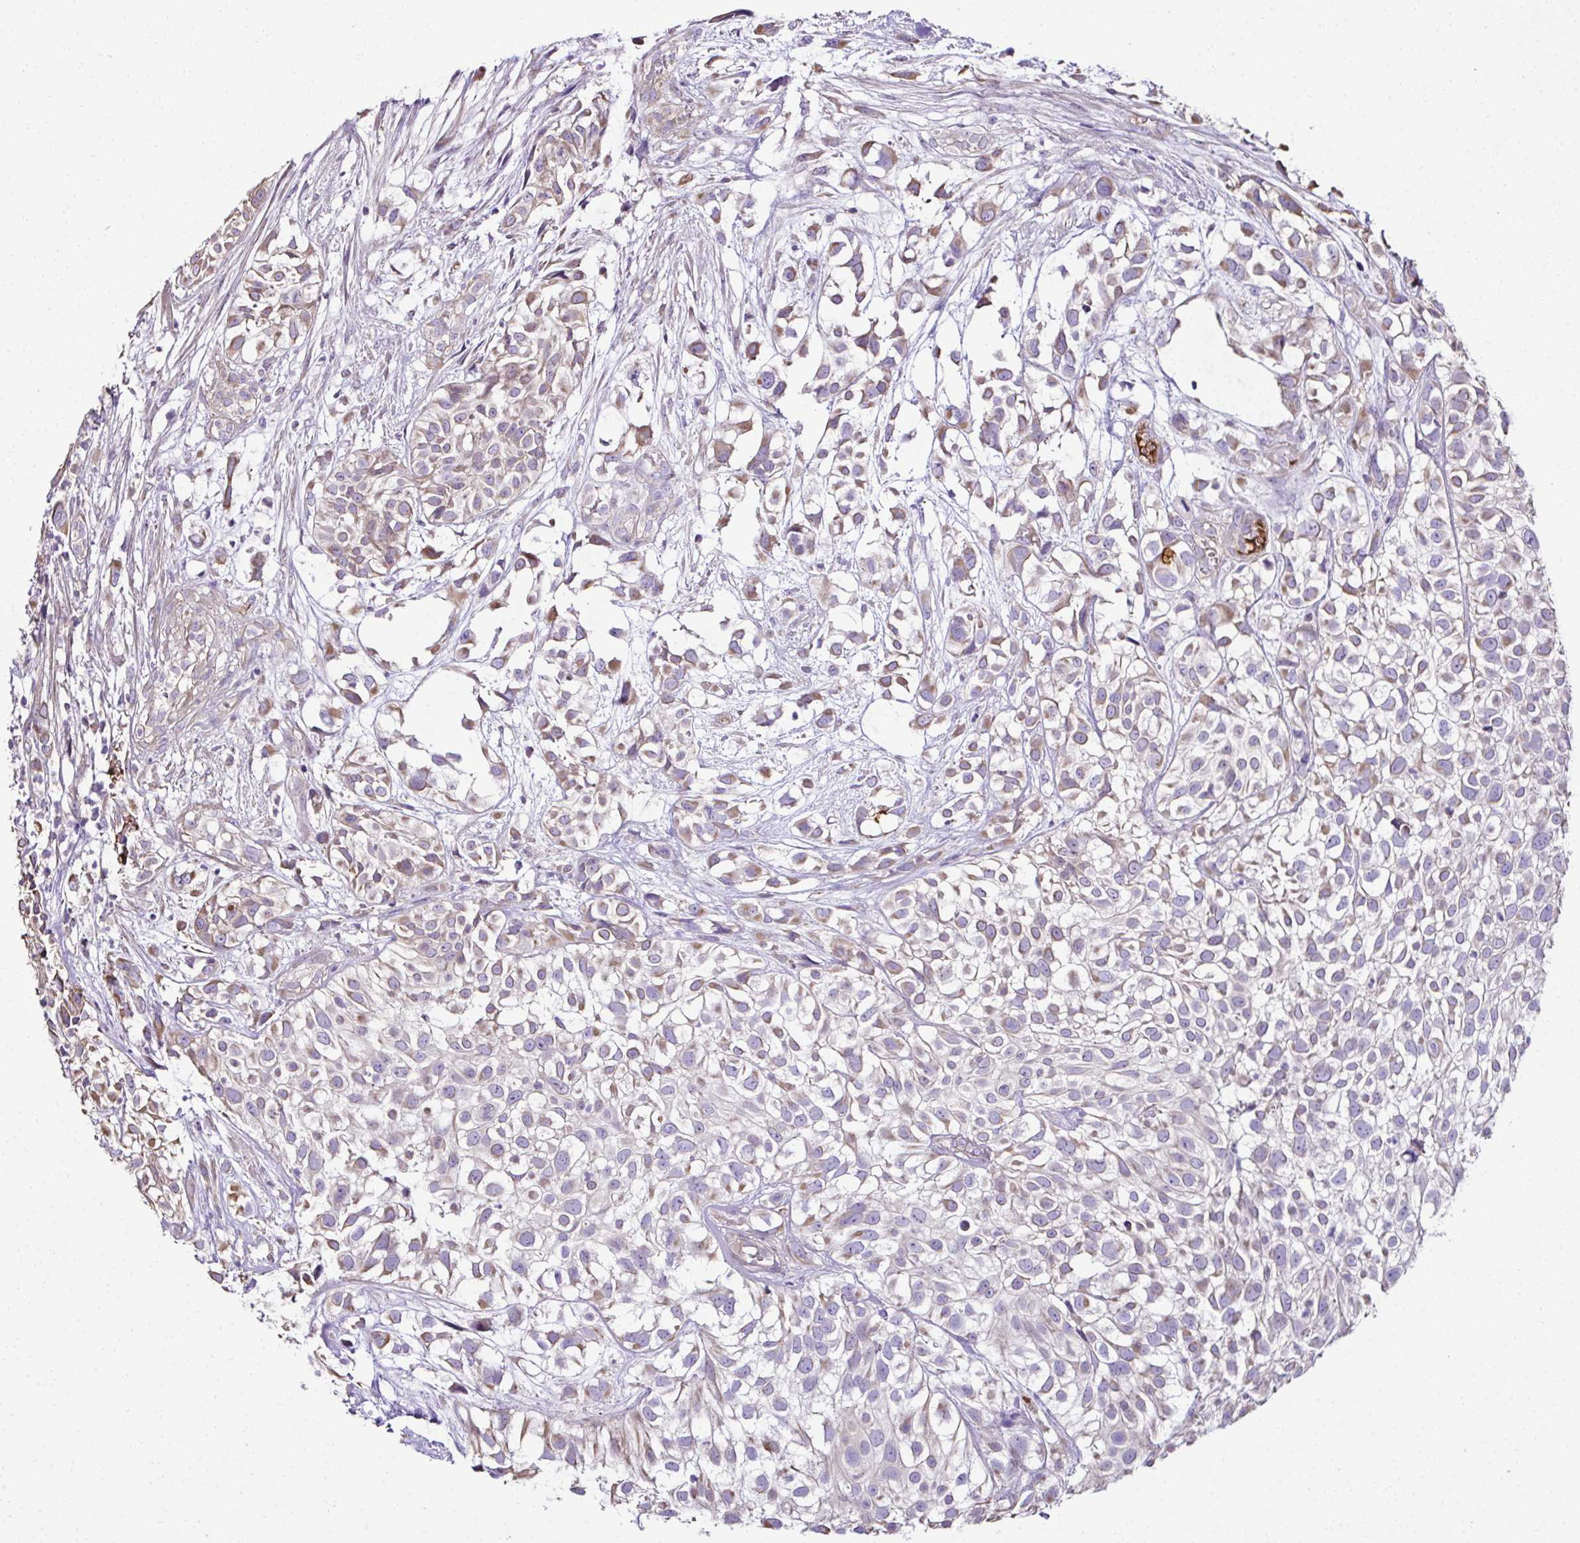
{"staining": {"intensity": "weak", "quantity": ">75%", "location": "cytoplasmic/membranous"}, "tissue": "urothelial cancer", "cell_type": "Tumor cells", "image_type": "cancer", "snomed": [{"axis": "morphology", "description": "Urothelial carcinoma, High grade"}, {"axis": "topography", "description": "Urinary bladder"}], "caption": "IHC image of human urothelial carcinoma (high-grade) stained for a protein (brown), which exhibits low levels of weak cytoplasmic/membranous expression in approximately >75% of tumor cells.", "gene": "CCDC85C", "patient": {"sex": "male", "age": 56}}